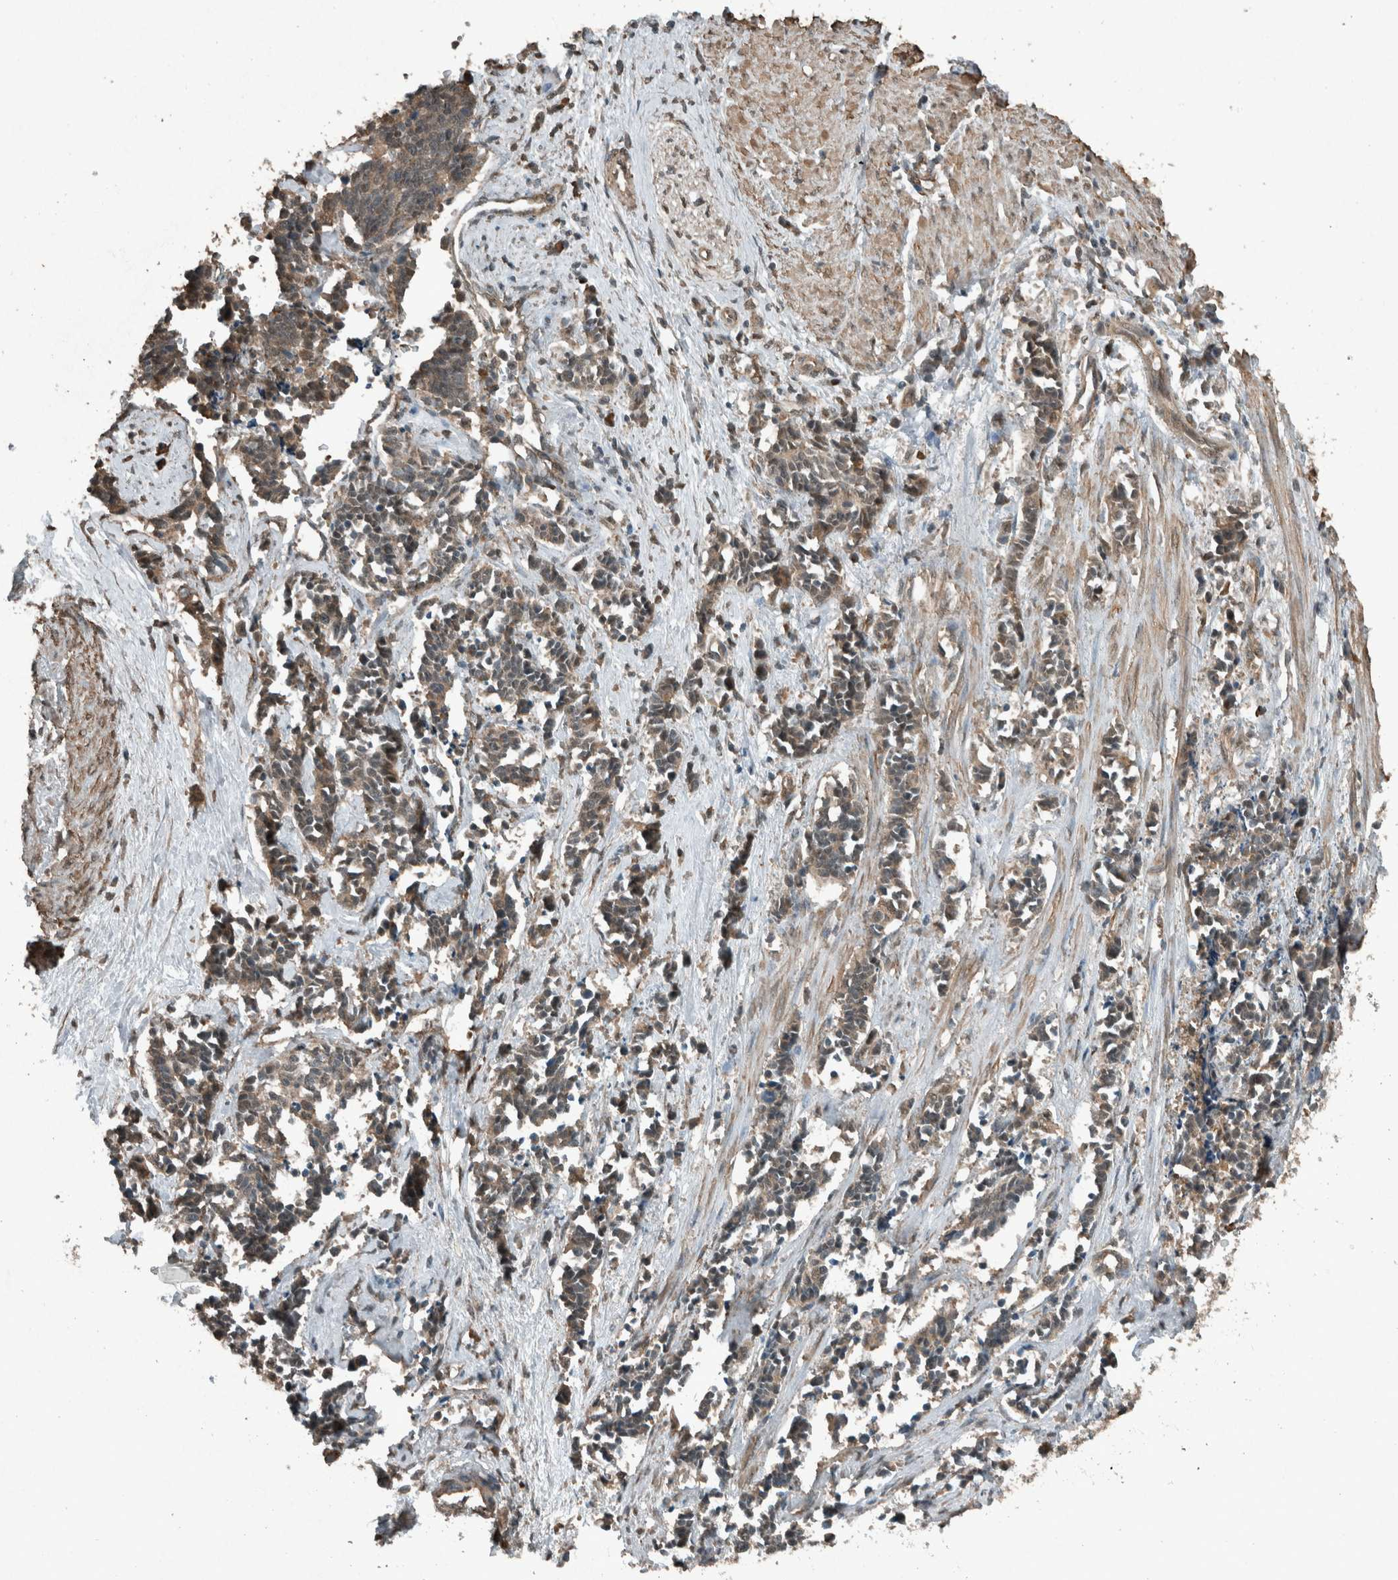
{"staining": {"intensity": "moderate", "quantity": ">75%", "location": "cytoplasmic/membranous,nuclear"}, "tissue": "cervical cancer", "cell_type": "Tumor cells", "image_type": "cancer", "snomed": [{"axis": "morphology", "description": "Squamous cell carcinoma, NOS"}, {"axis": "topography", "description": "Cervix"}], "caption": "Protein staining of cervical squamous cell carcinoma tissue demonstrates moderate cytoplasmic/membranous and nuclear staining in about >75% of tumor cells.", "gene": "ARHGEF12", "patient": {"sex": "female", "age": 35}}